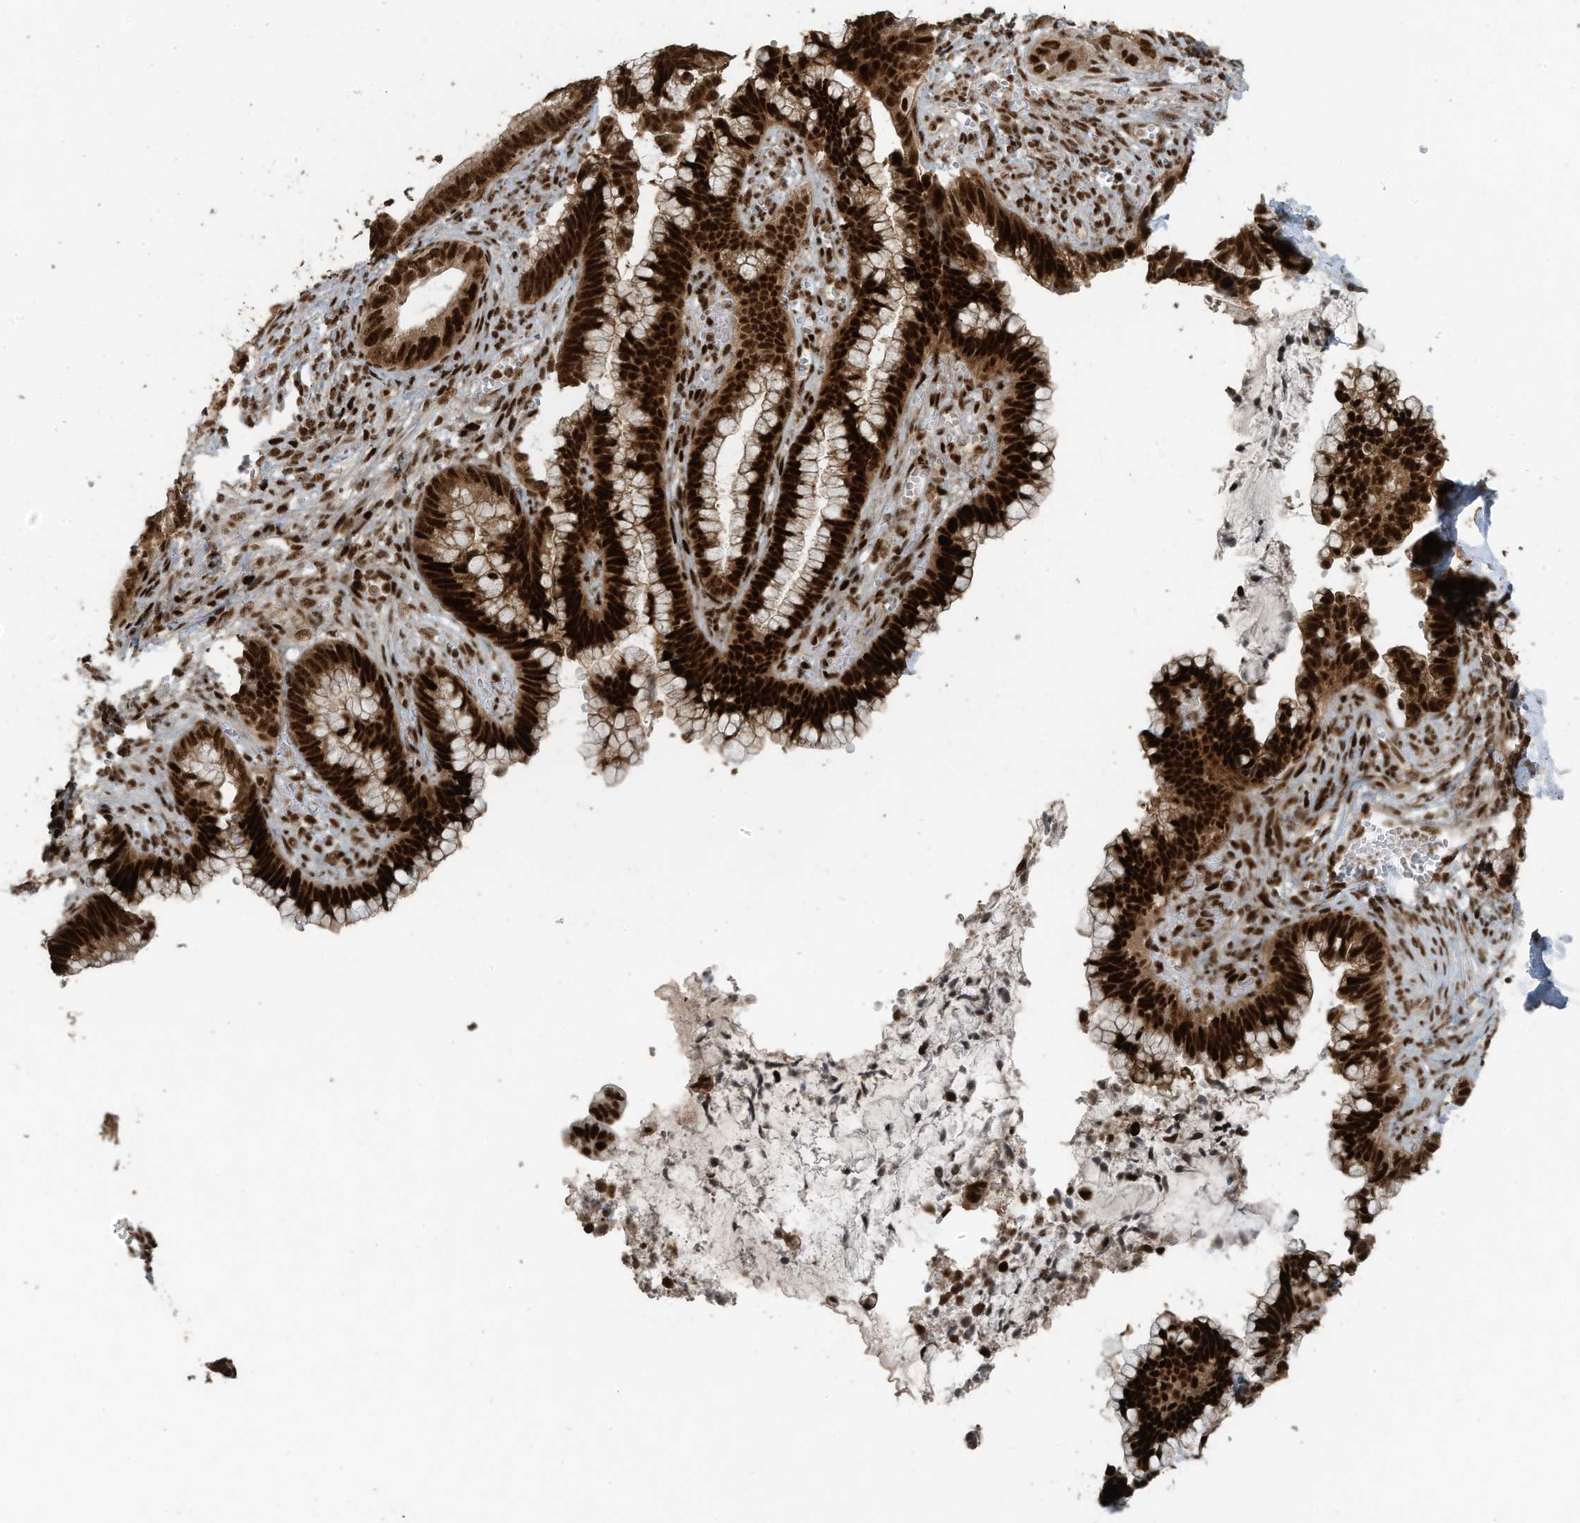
{"staining": {"intensity": "strong", "quantity": ">75%", "location": "nuclear"}, "tissue": "cervical cancer", "cell_type": "Tumor cells", "image_type": "cancer", "snomed": [{"axis": "morphology", "description": "Adenocarcinoma, NOS"}, {"axis": "topography", "description": "Cervix"}], "caption": "Brown immunohistochemical staining in adenocarcinoma (cervical) displays strong nuclear positivity in approximately >75% of tumor cells.", "gene": "PCNP", "patient": {"sex": "female", "age": 44}}